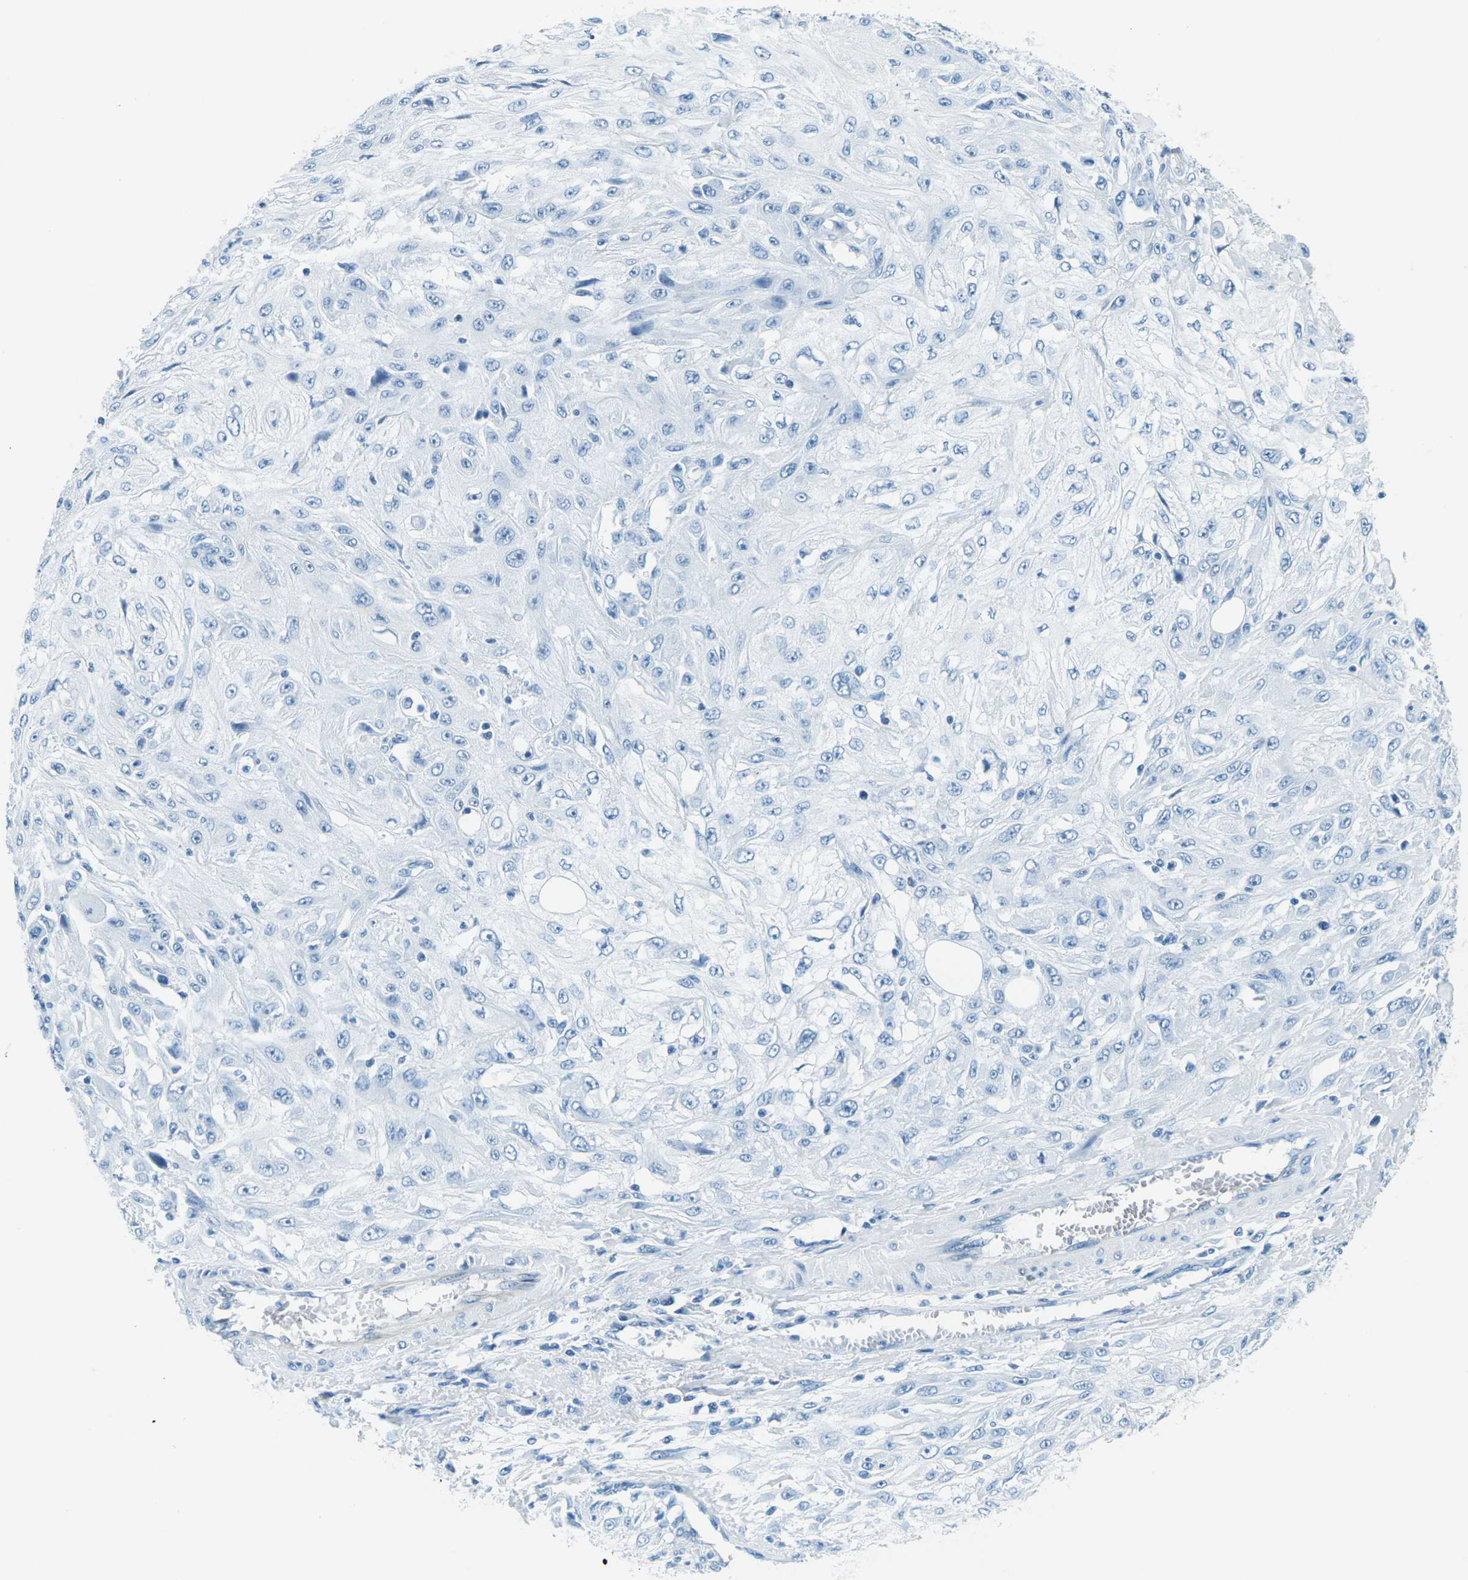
{"staining": {"intensity": "negative", "quantity": "none", "location": "none"}, "tissue": "skin cancer", "cell_type": "Tumor cells", "image_type": "cancer", "snomed": [{"axis": "morphology", "description": "Squamous cell carcinoma, NOS"}, {"axis": "topography", "description": "Skin"}], "caption": "Immunohistochemistry histopathology image of neoplastic tissue: squamous cell carcinoma (skin) stained with DAB demonstrates no significant protein expression in tumor cells. (Stains: DAB immunohistochemistry (IHC) with hematoxylin counter stain, Microscopy: brightfield microscopy at high magnification).", "gene": "OCLN", "patient": {"sex": "male", "age": 75}}